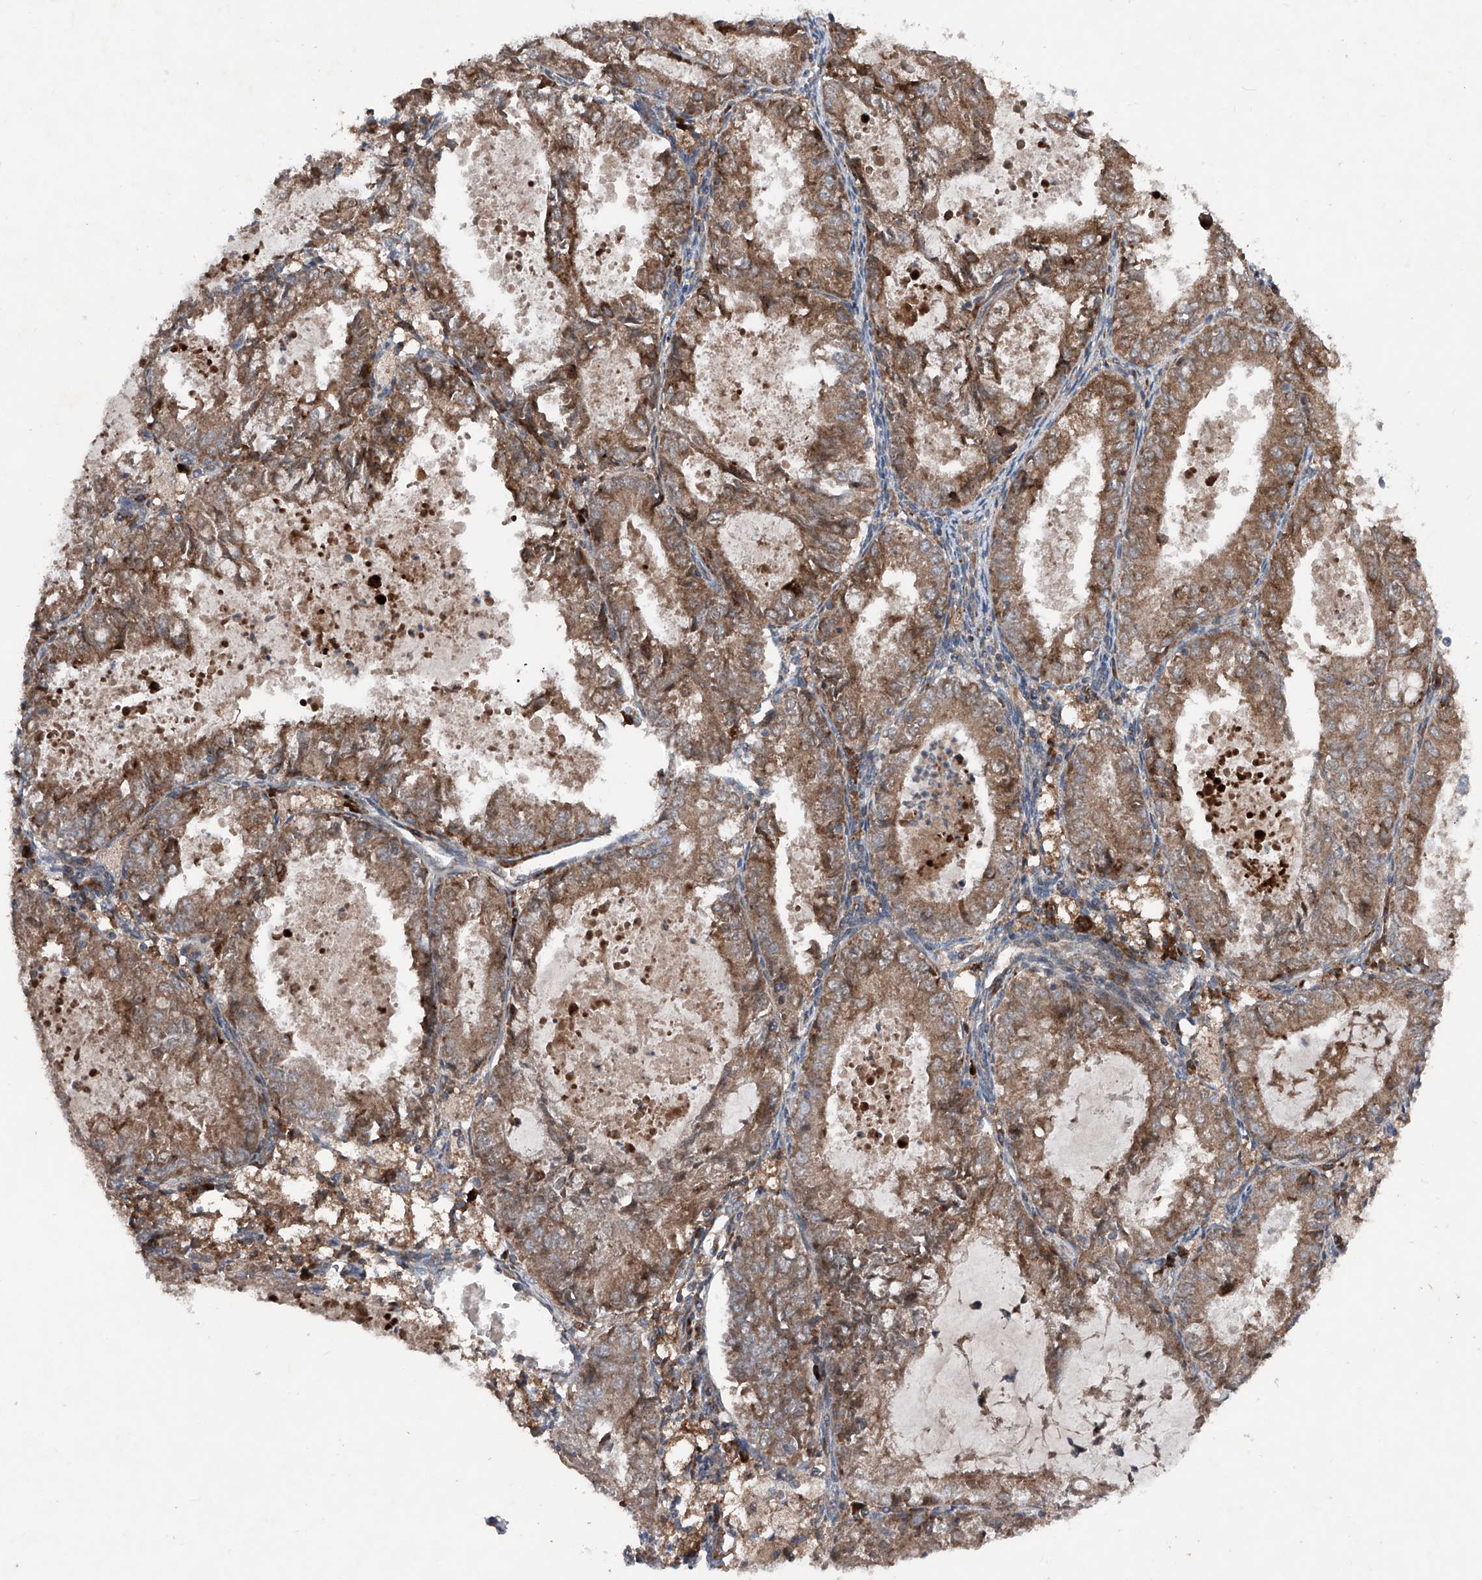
{"staining": {"intensity": "moderate", "quantity": ">75%", "location": "cytoplasmic/membranous"}, "tissue": "endometrial cancer", "cell_type": "Tumor cells", "image_type": "cancer", "snomed": [{"axis": "morphology", "description": "Adenocarcinoma, NOS"}, {"axis": "topography", "description": "Endometrium"}], "caption": "Human endometrial adenocarcinoma stained with a protein marker reveals moderate staining in tumor cells.", "gene": "DAD1", "patient": {"sex": "female", "age": 57}}